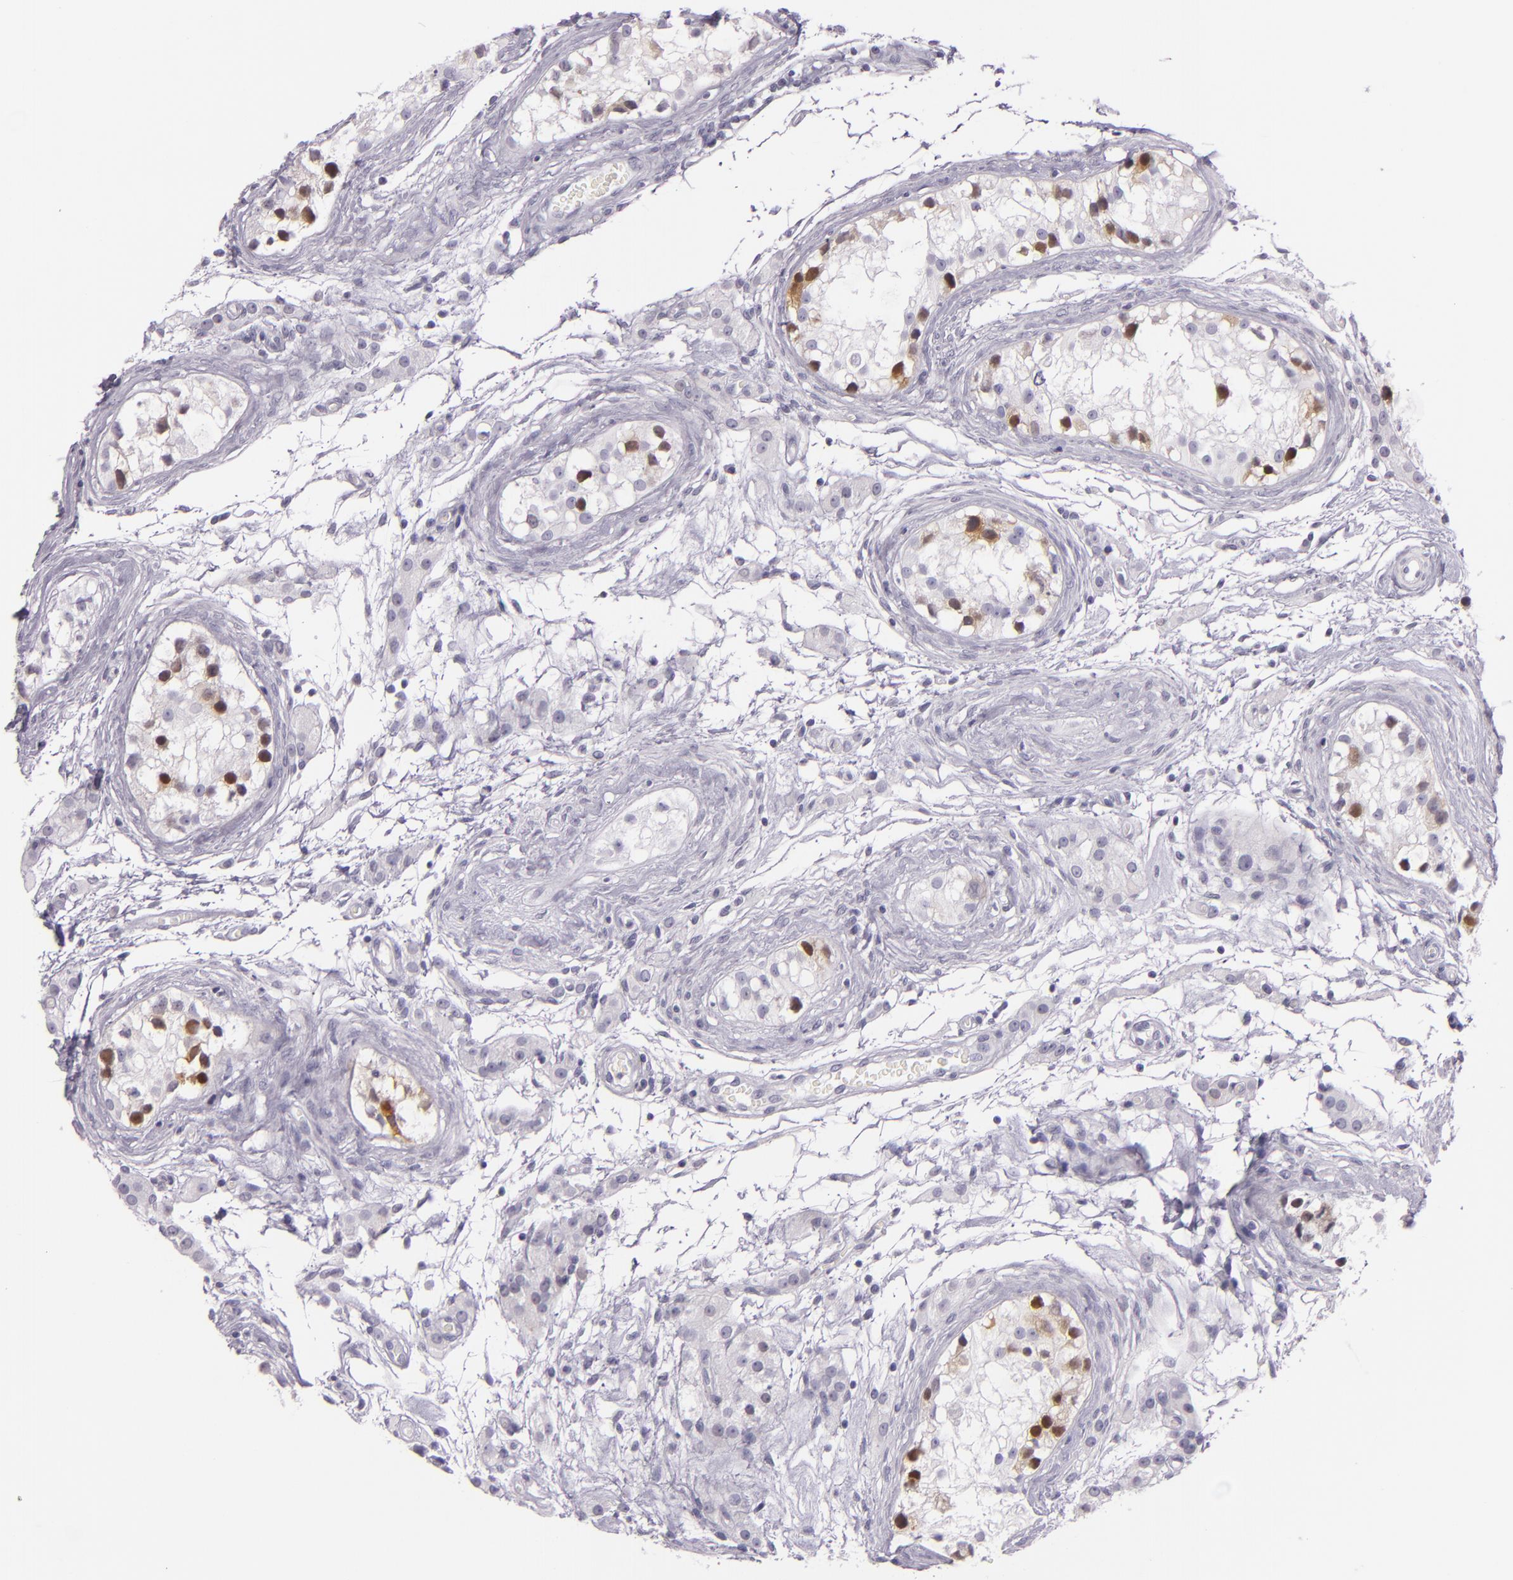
{"staining": {"intensity": "weak", "quantity": "<25%", "location": "cytoplasmic/membranous"}, "tissue": "testis cancer", "cell_type": "Tumor cells", "image_type": "cancer", "snomed": [{"axis": "morphology", "description": "Seminoma, NOS"}, {"axis": "topography", "description": "Testis"}], "caption": "DAB immunohistochemical staining of testis seminoma demonstrates no significant positivity in tumor cells.", "gene": "HSP90AA1", "patient": {"sex": "male", "age": 25}}